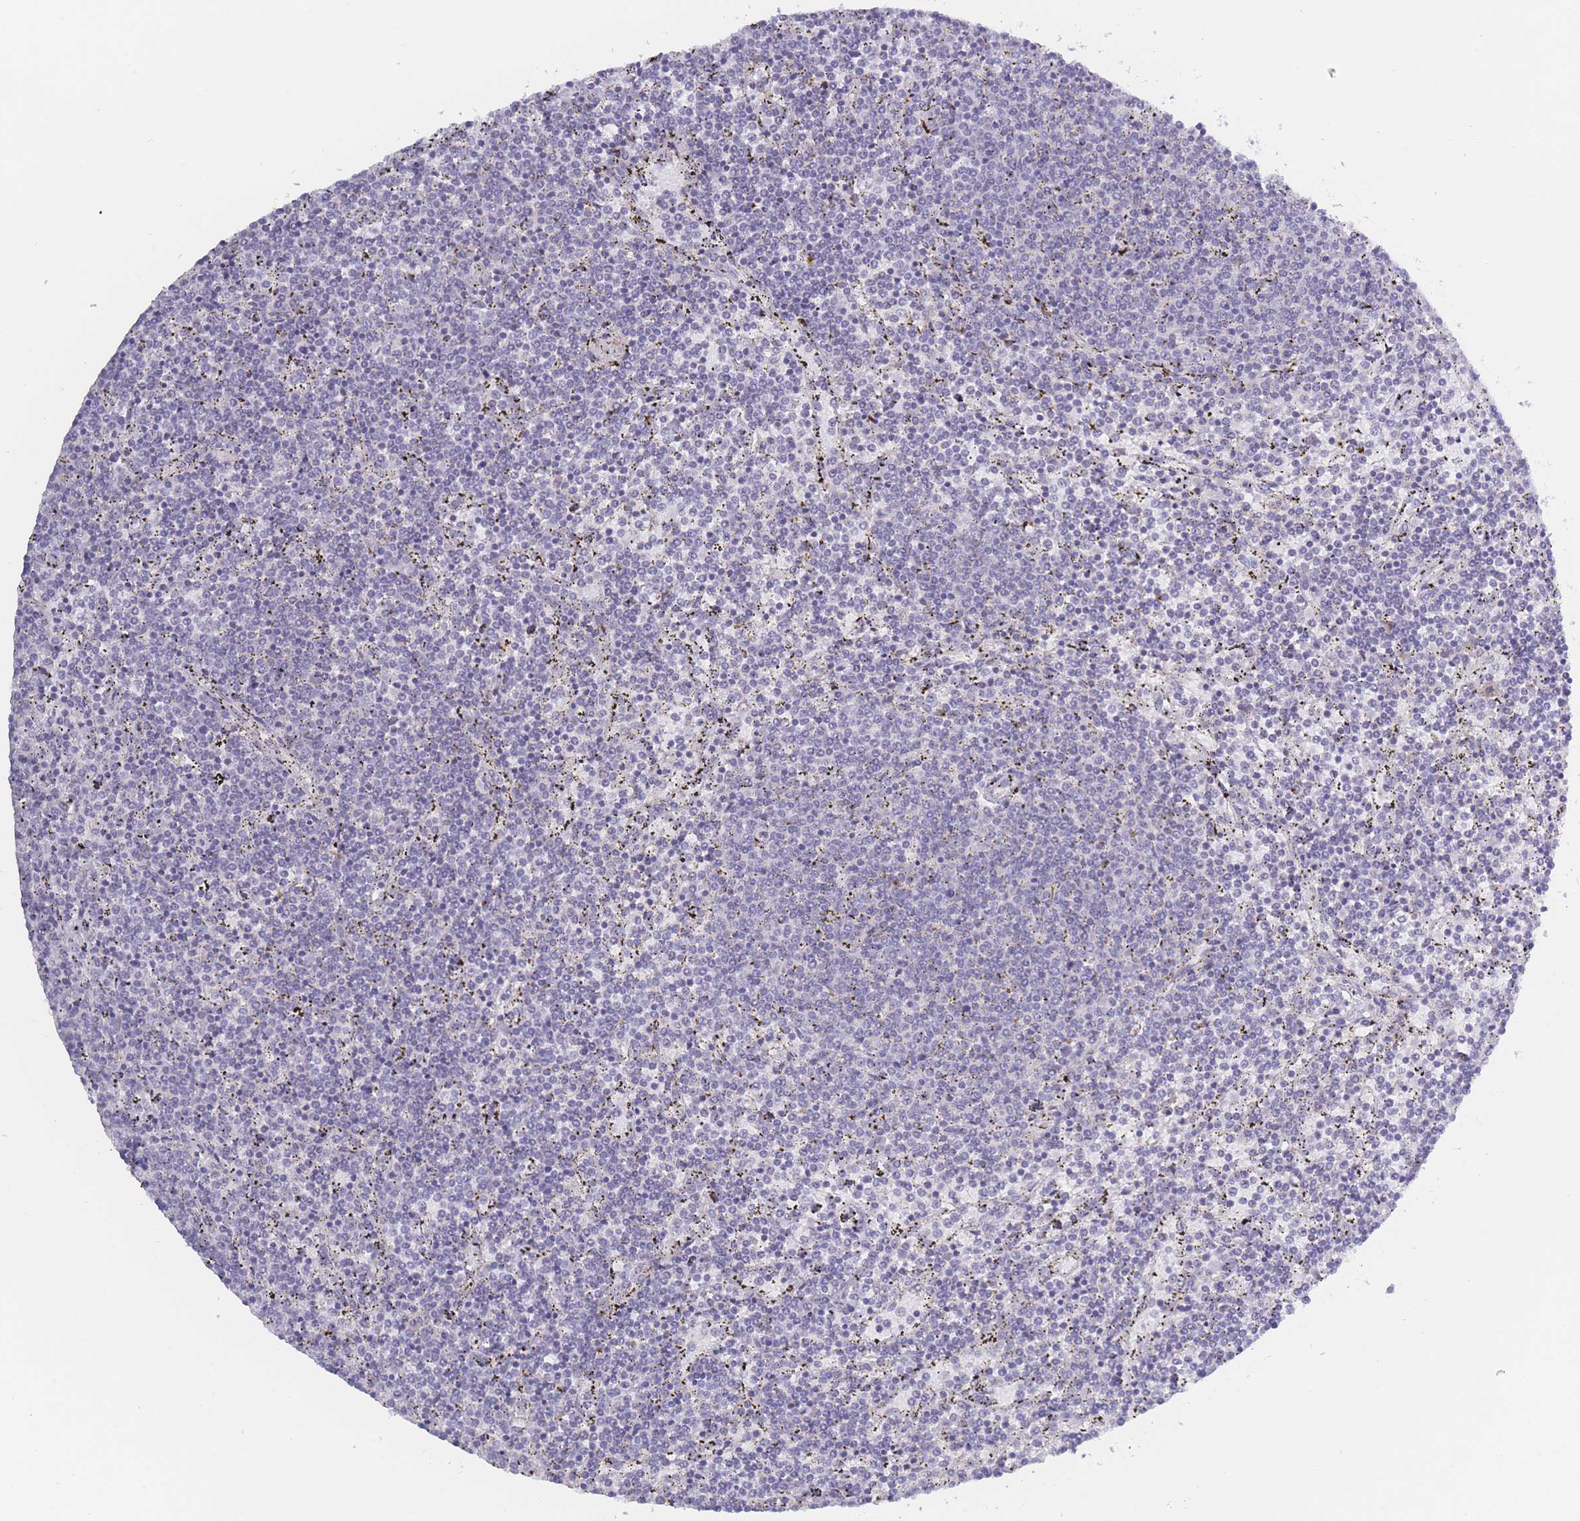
{"staining": {"intensity": "negative", "quantity": "none", "location": "none"}, "tissue": "lymphoma", "cell_type": "Tumor cells", "image_type": "cancer", "snomed": [{"axis": "morphology", "description": "Malignant lymphoma, non-Hodgkin's type, Low grade"}, {"axis": "topography", "description": "Spleen"}], "caption": "The image demonstrates no staining of tumor cells in low-grade malignant lymphoma, non-Hodgkin's type. (Brightfield microscopy of DAB (3,3'-diaminobenzidine) IHC at high magnification).", "gene": "FAM227B", "patient": {"sex": "female", "age": 50}}